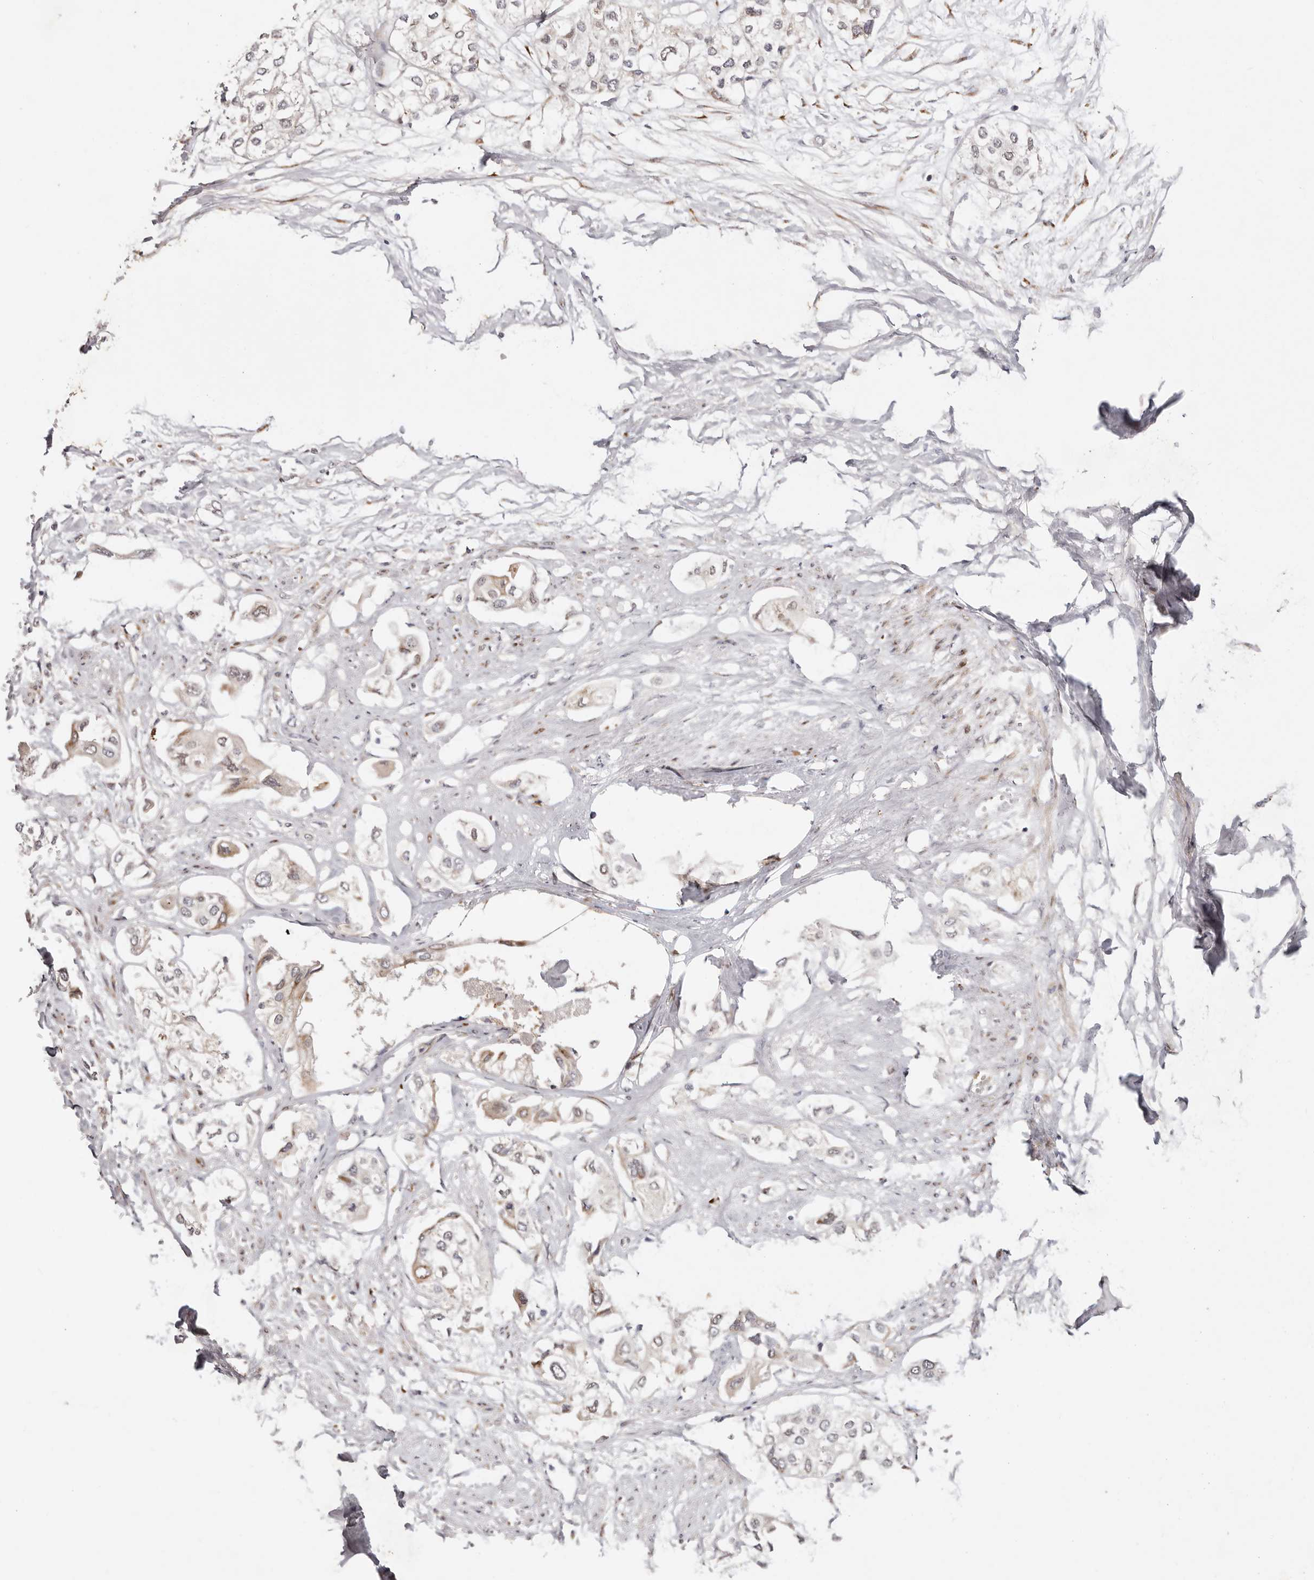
{"staining": {"intensity": "weak", "quantity": "<25%", "location": "cytoplasmic/membranous"}, "tissue": "urothelial cancer", "cell_type": "Tumor cells", "image_type": "cancer", "snomed": [{"axis": "morphology", "description": "Urothelial carcinoma, High grade"}, {"axis": "topography", "description": "Urinary bladder"}], "caption": "A high-resolution photomicrograph shows immunohistochemistry (IHC) staining of urothelial cancer, which displays no significant staining in tumor cells. Nuclei are stained in blue.", "gene": "BCL2L15", "patient": {"sex": "male", "age": 64}}